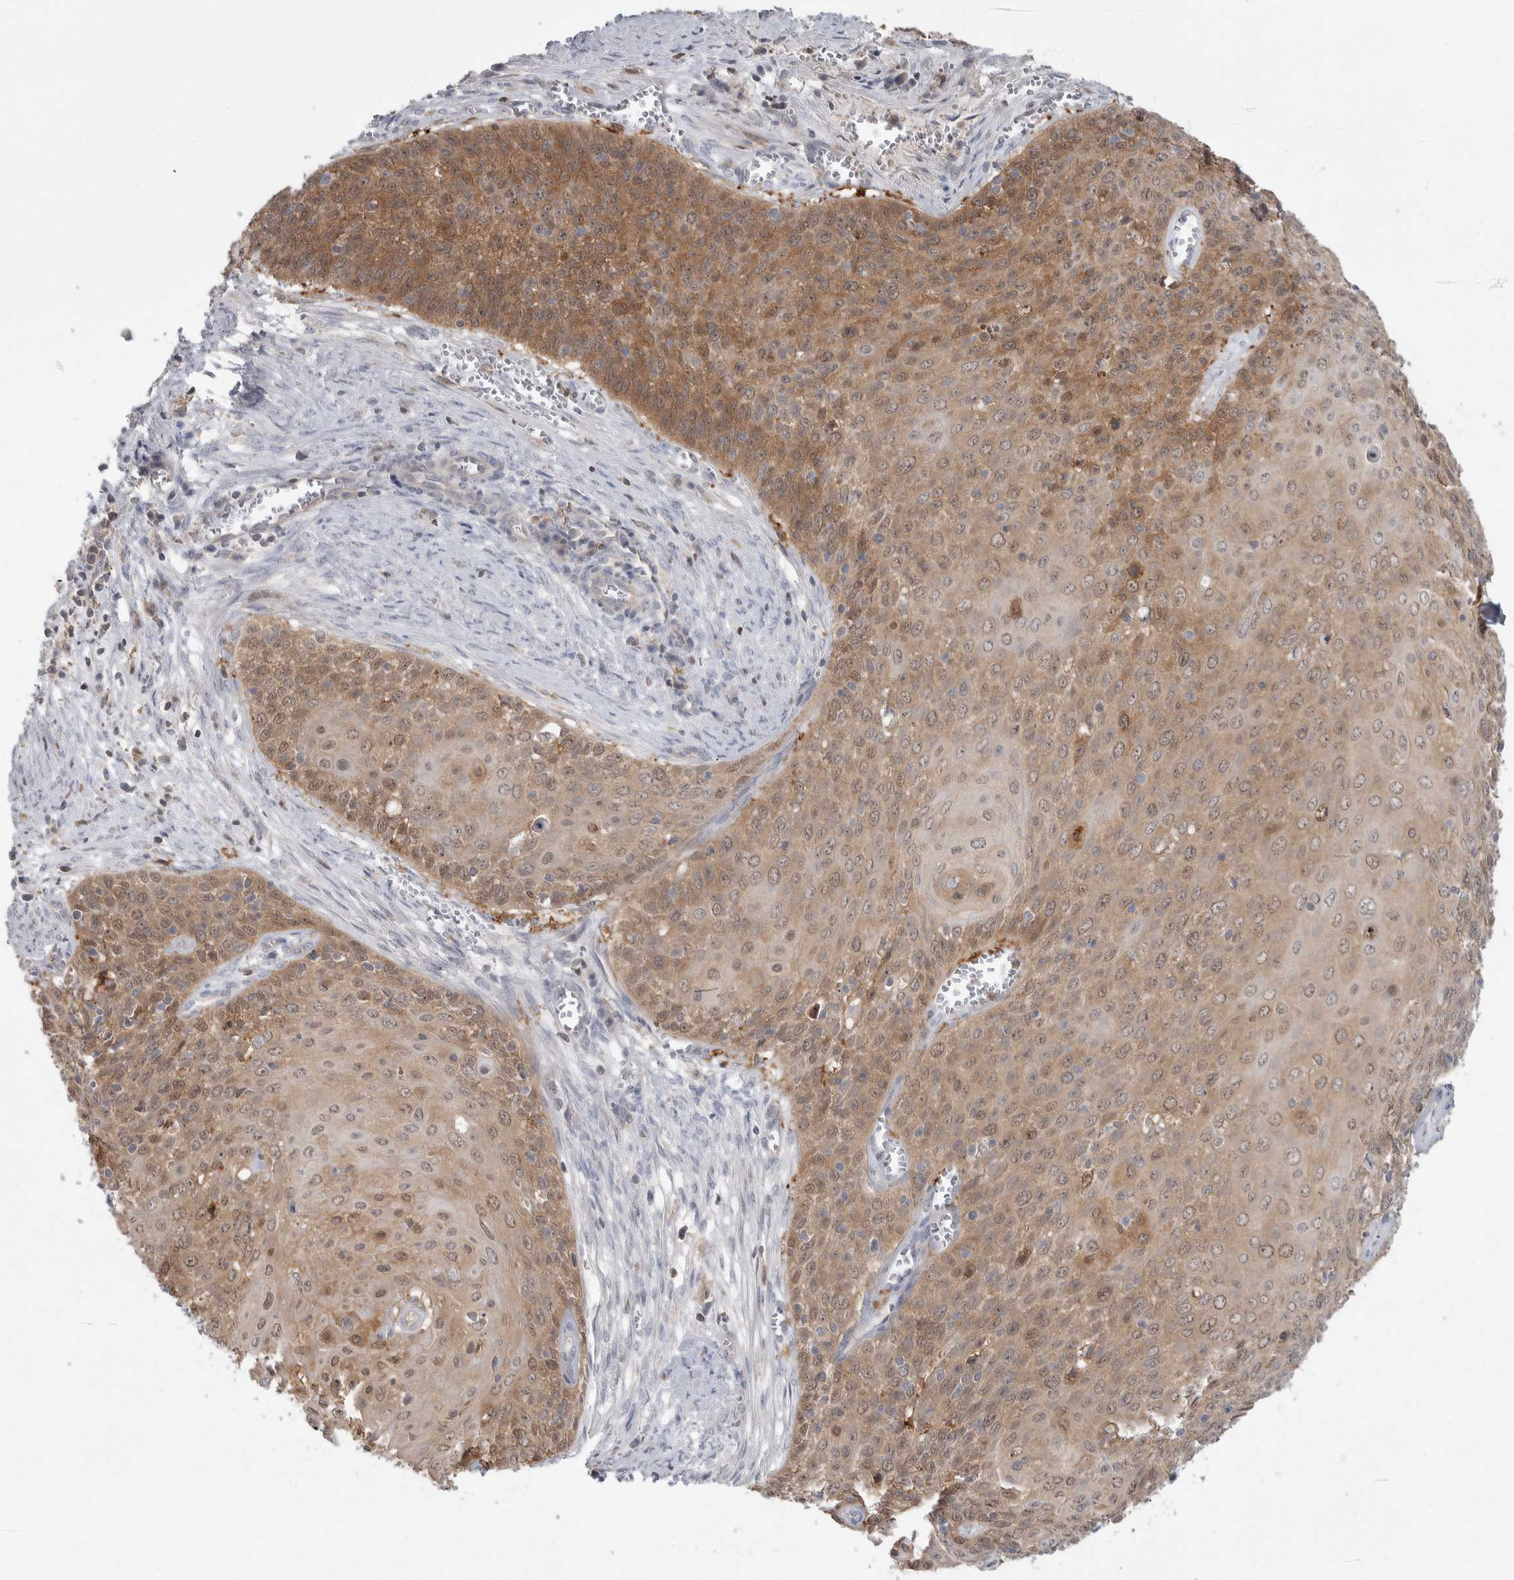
{"staining": {"intensity": "moderate", "quantity": ">75%", "location": "cytoplasmic/membranous,nuclear"}, "tissue": "cervical cancer", "cell_type": "Tumor cells", "image_type": "cancer", "snomed": [{"axis": "morphology", "description": "Squamous cell carcinoma, NOS"}, {"axis": "topography", "description": "Cervix"}], "caption": "Protein expression by immunohistochemistry (IHC) reveals moderate cytoplasmic/membranous and nuclear positivity in approximately >75% of tumor cells in squamous cell carcinoma (cervical).", "gene": "HTATIP2", "patient": {"sex": "female", "age": 39}}